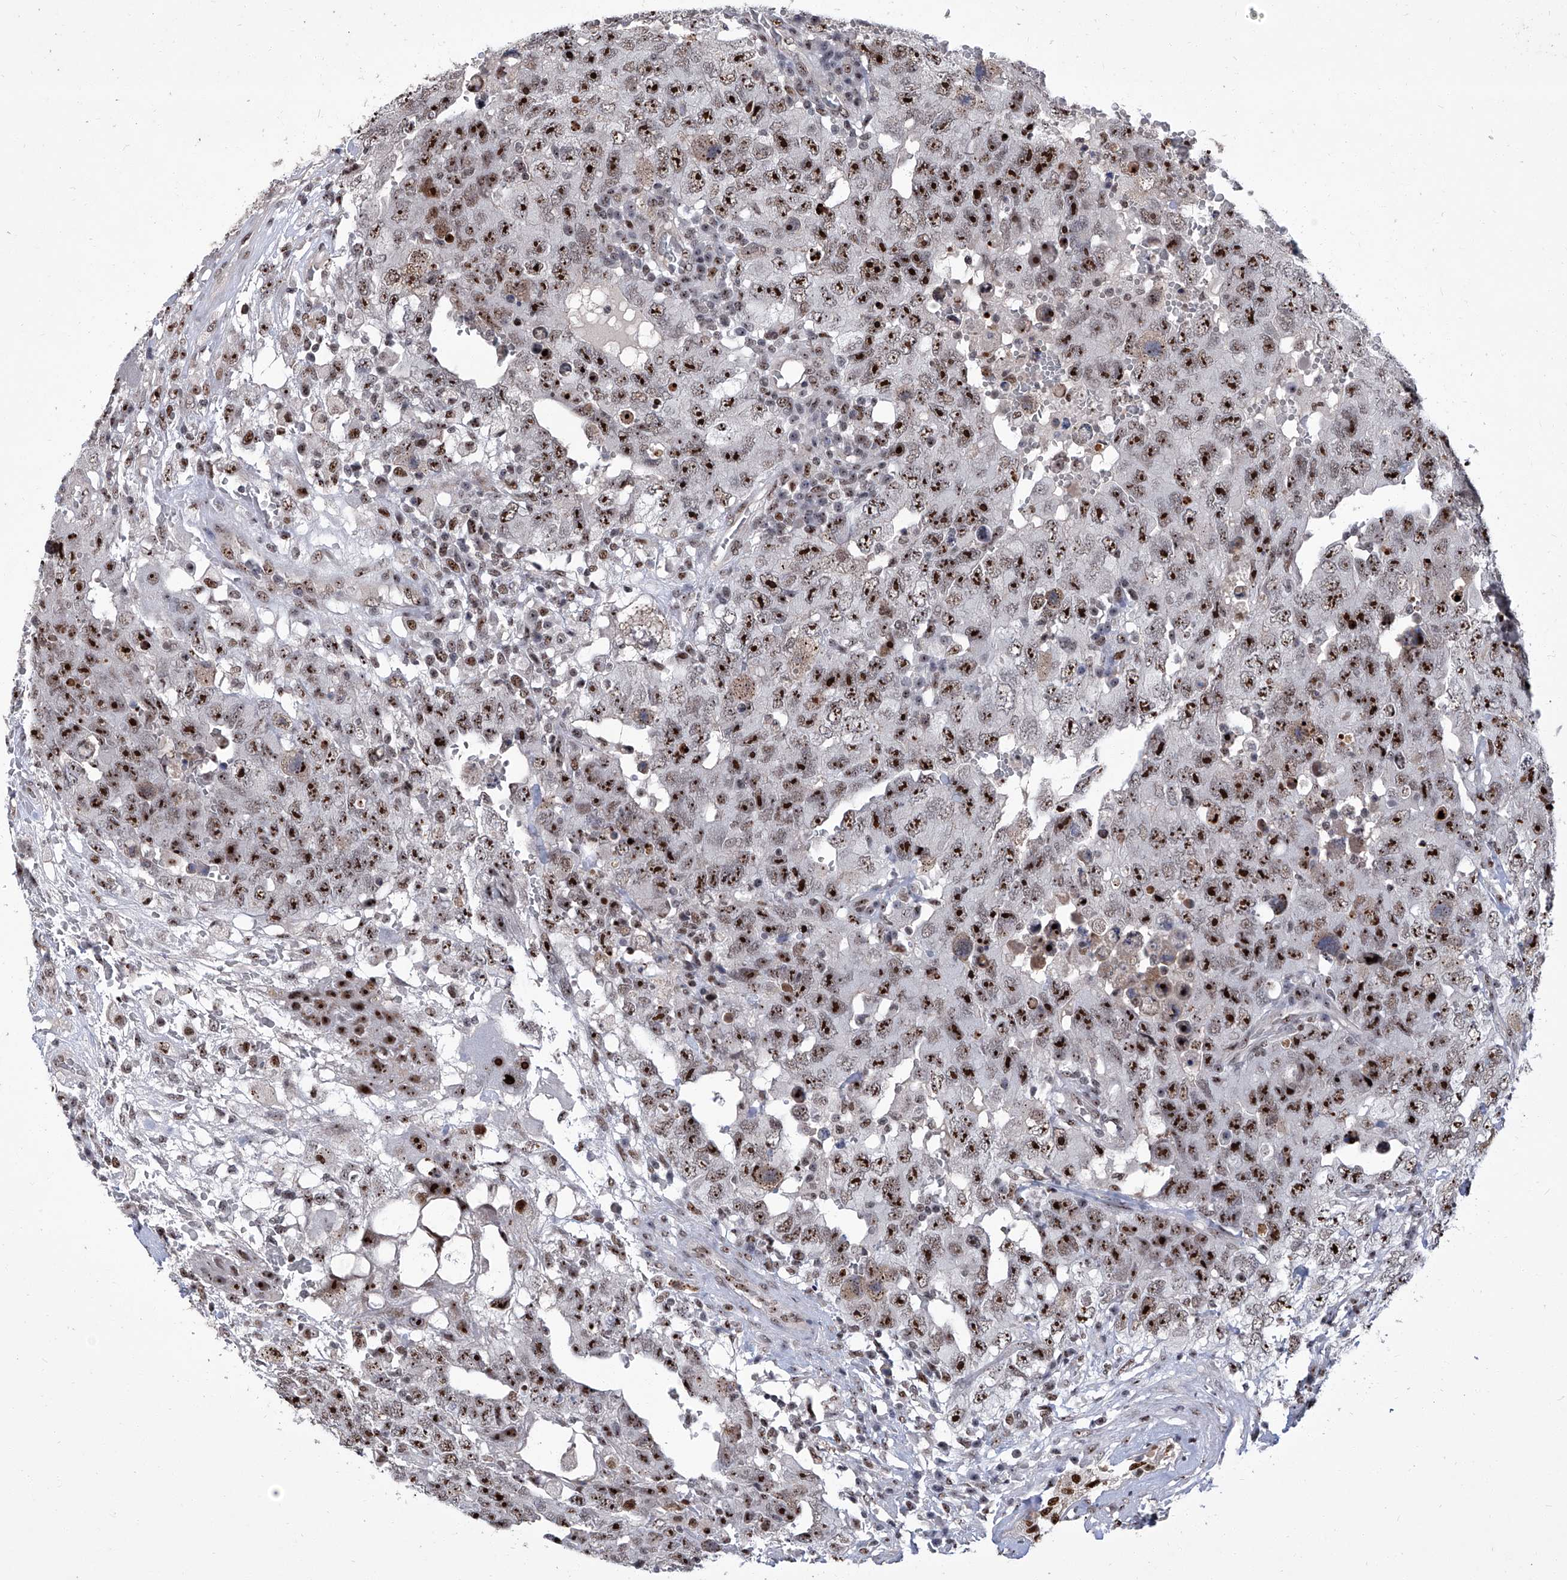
{"staining": {"intensity": "strong", "quantity": ">75%", "location": "nuclear"}, "tissue": "testis cancer", "cell_type": "Tumor cells", "image_type": "cancer", "snomed": [{"axis": "morphology", "description": "Carcinoma, Embryonal, NOS"}, {"axis": "topography", "description": "Testis"}], "caption": "IHC (DAB) staining of testis cancer (embryonal carcinoma) shows strong nuclear protein positivity in about >75% of tumor cells.", "gene": "CMTR1", "patient": {"sex": "male", "age": 26}}